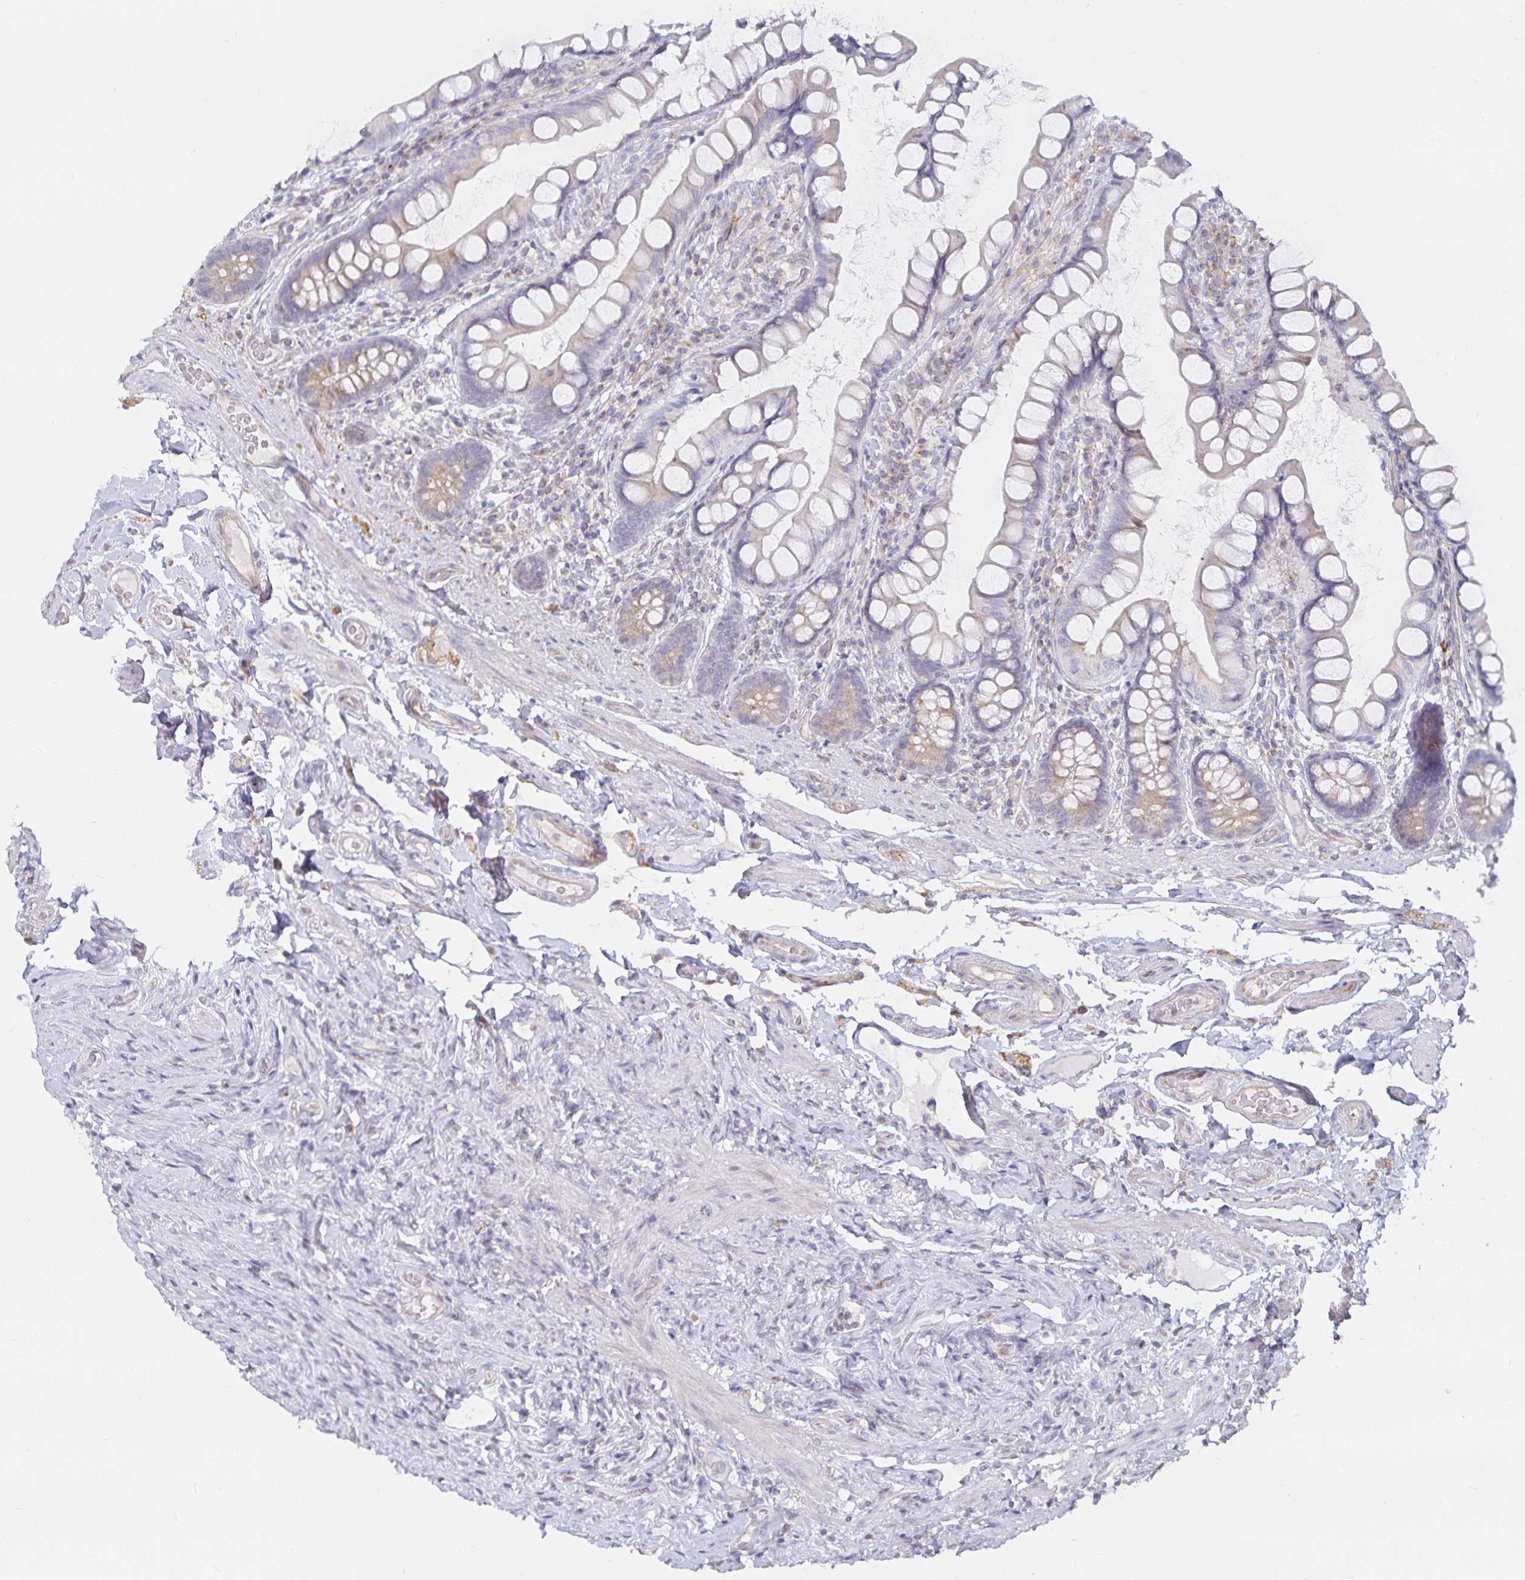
{"staining": {"intensity": "weak", "quantity": "25%-75%", "location": "cytoplasmic/membranous"}, "tissue": "small intestine", "cell_type": "Glandular cells", "image_type": "normal", "snomed": [{"axis": "morphology", "description": "Normal tissue, NOS"}, {"axis": "topography", "description": "Small intestine"}], "caption": "A histopathology image of small intestine stained for a protein shows weak cytoplasmic/membranous brown staining in glandular cells. (IHC, brightfield microscopy, high magnification).", "gene": "SFTPA1", "patient": {"sex": "male", "age": 70}}